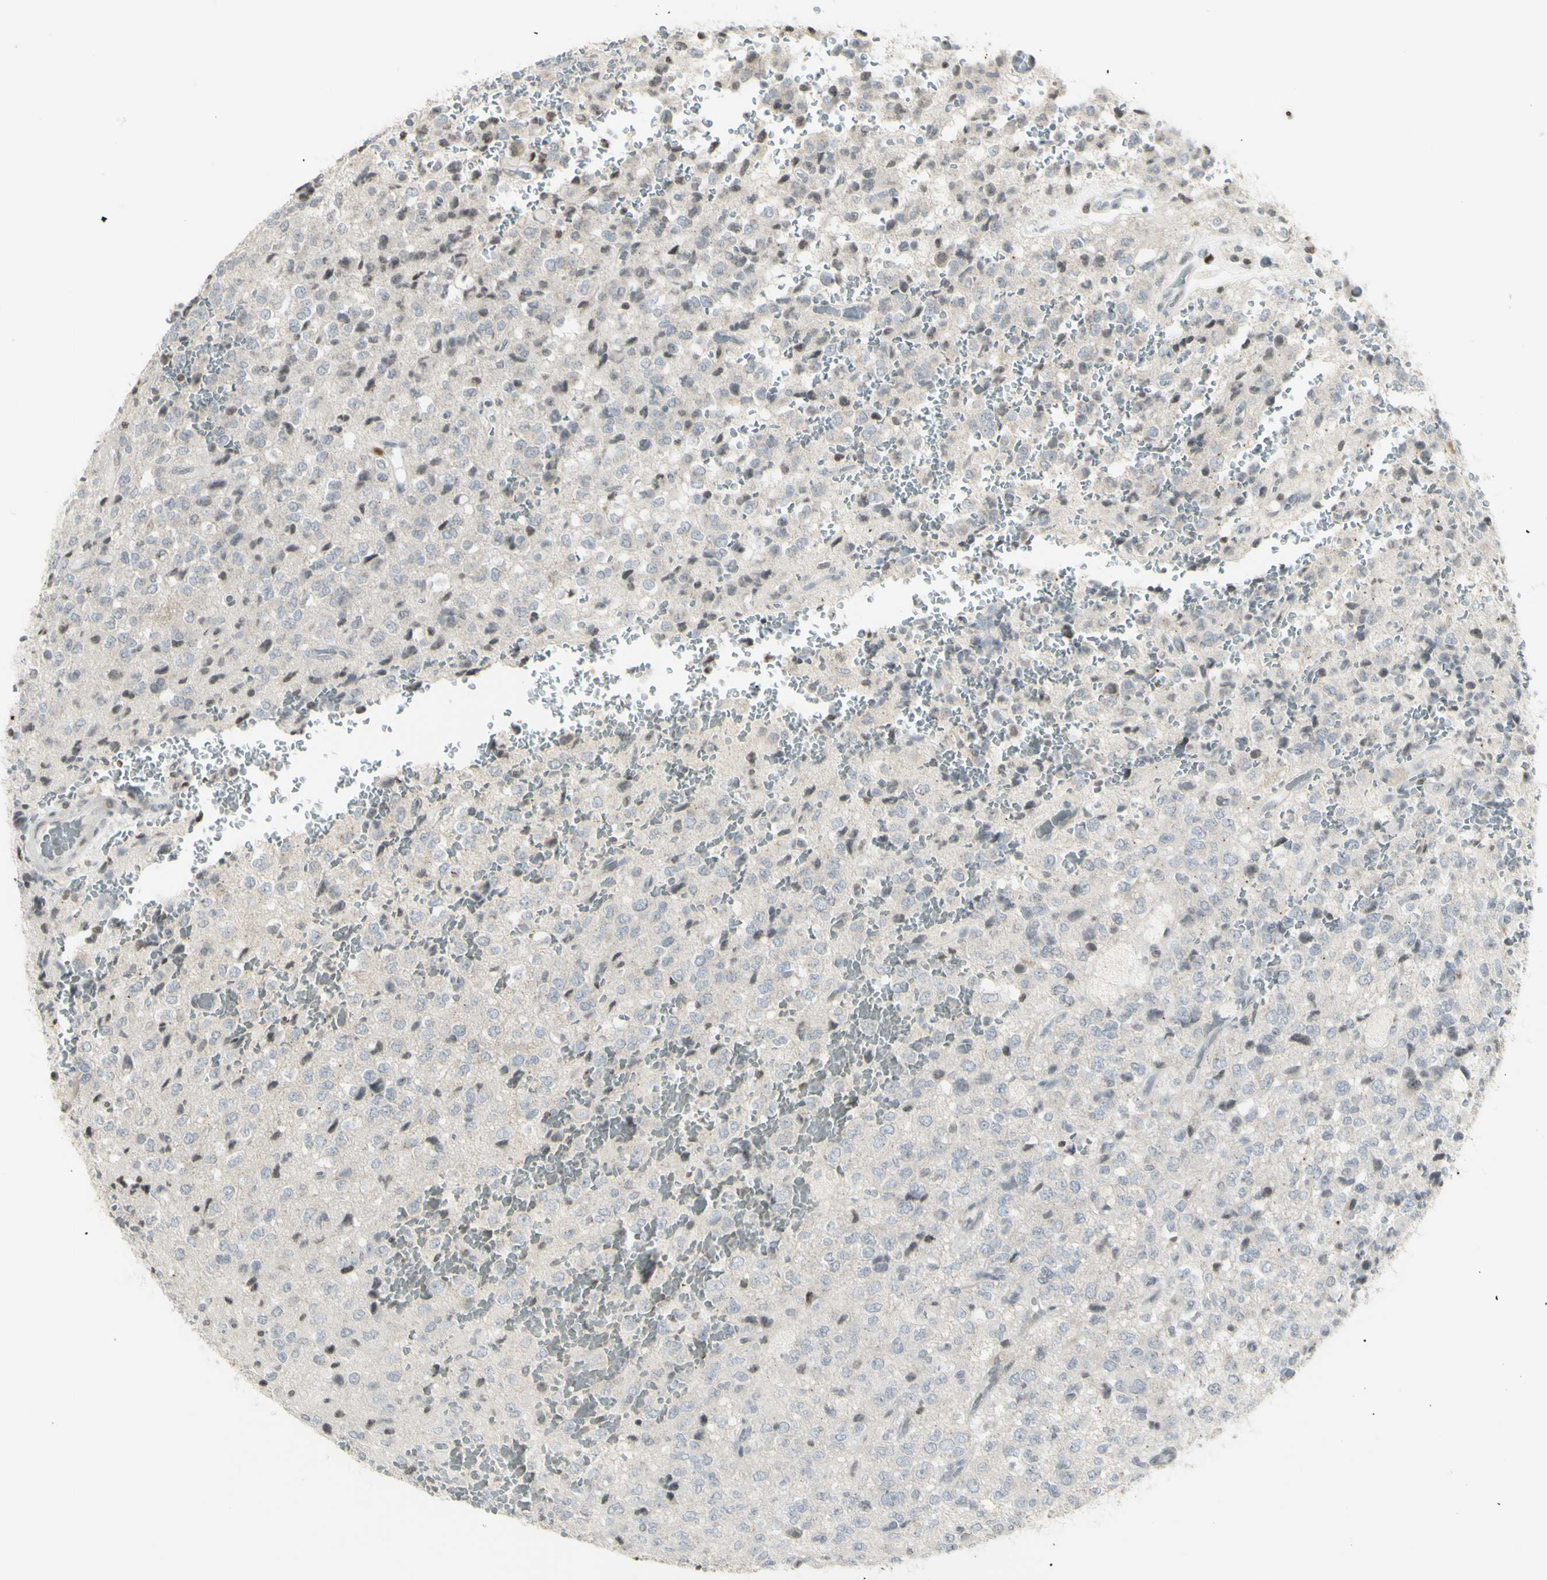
{"staining": {"intensity": "negative", "quantity": "none", "location": "none"}, "tissue": "glioma", "cell_type": "Tumor cells", "image_type": "cancer", "snomed": [{"axis": "morphology", "description": "Glioma, malignant, High grade"}, {"axis": "topography", "description": "pancreas cauda"}], "caption": "Immunohistochemical staining of human glioma reveals no significant positivity in tumor cells.", "gene": "MUC5AC", "patient": {"sex": "male", "age": 60}}